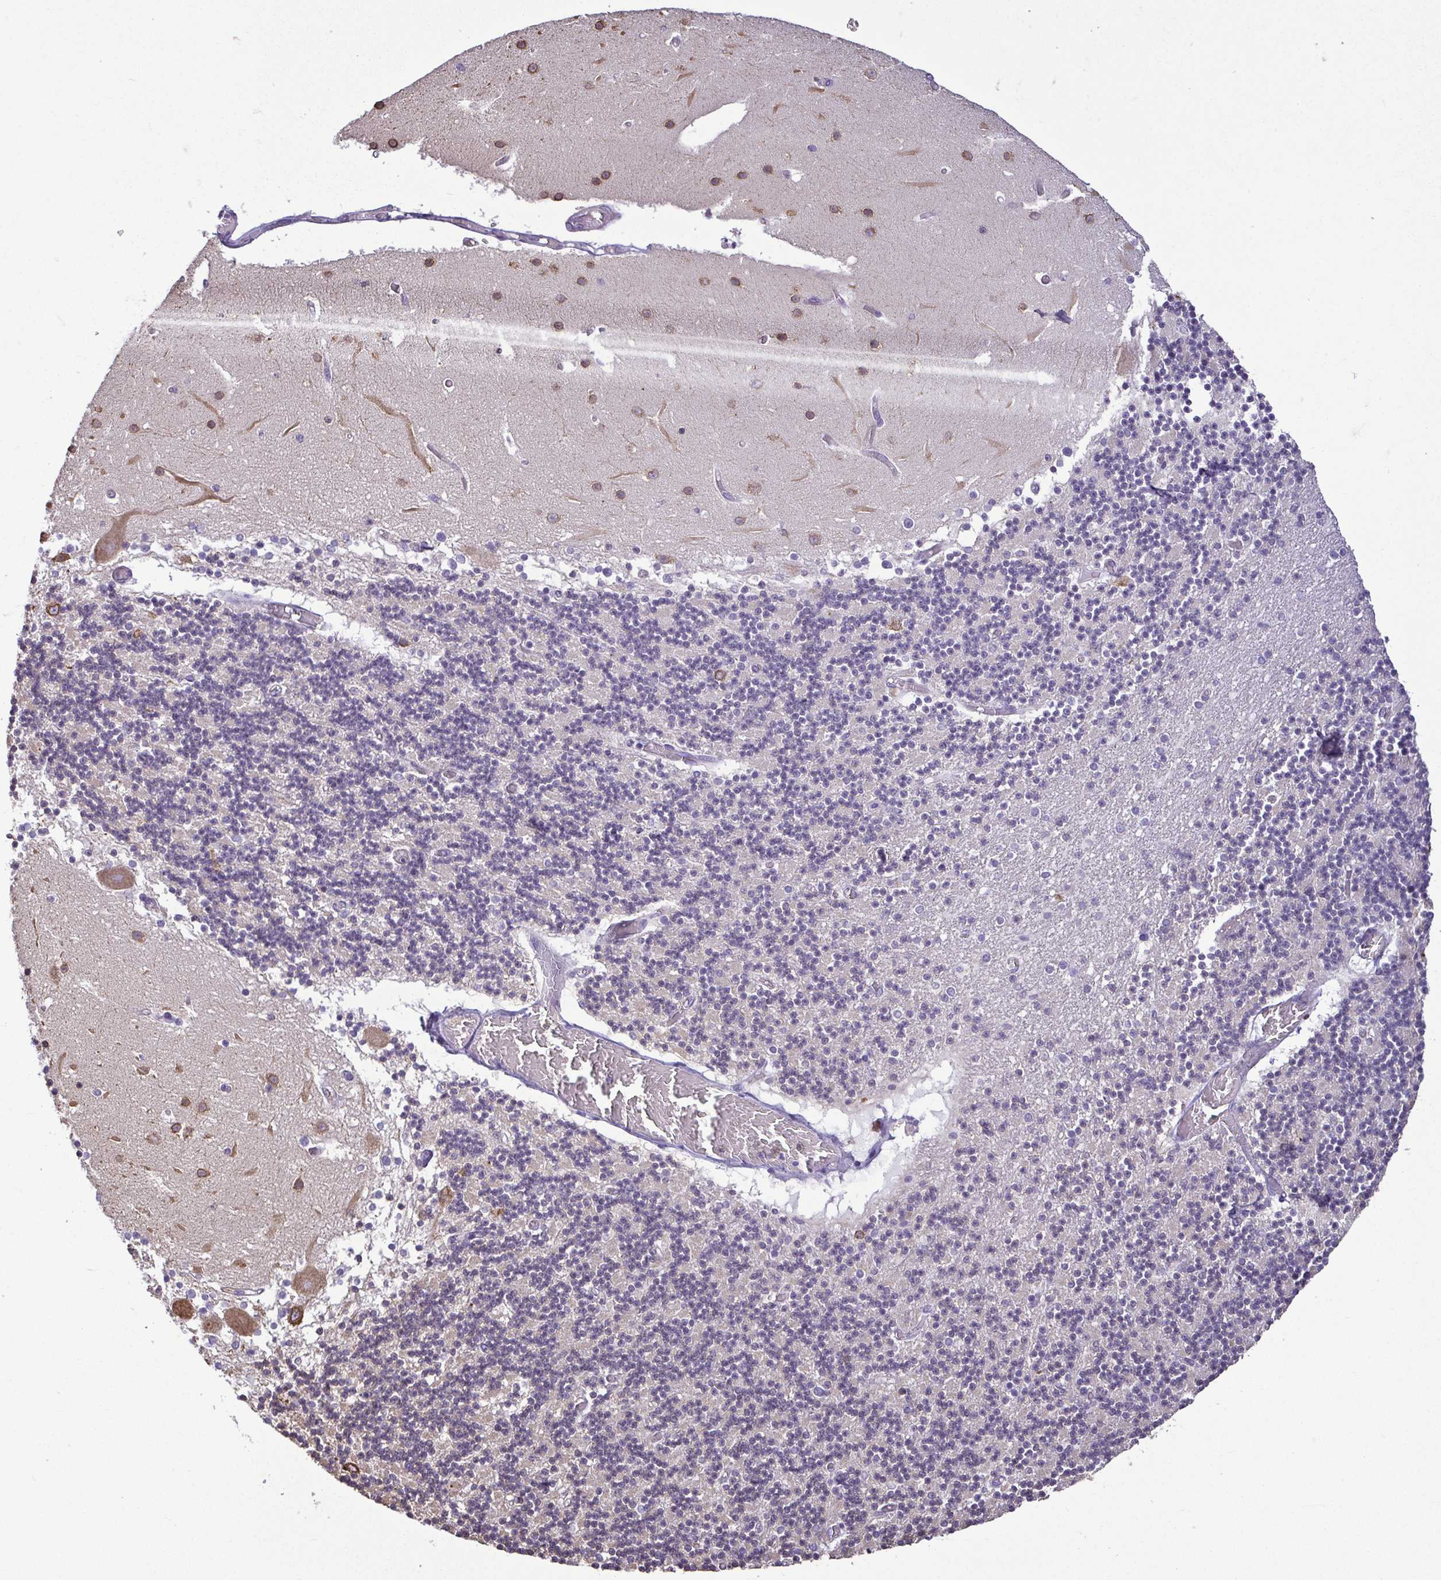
{"staining": {"intensity": "negative", "quantity": "none", "location": "none"}, "tissue": "cerebellum", "cell_type": "Cells in granular layer", "image_type": "normal", "snomed": [{"axis": "morphology", "description": "Normal tissue, NOS"}, {"axis": "topography", "description": "Cerebellum"}], "caption": "This image is of unremarkable cerebellum stained with IHC to label a protein in brown with the nuclei are counter-stained blue. There is no positivity in cells in granular layer.", "gene": "MYL10", "patient": {"sex": "female", "age": 28}}